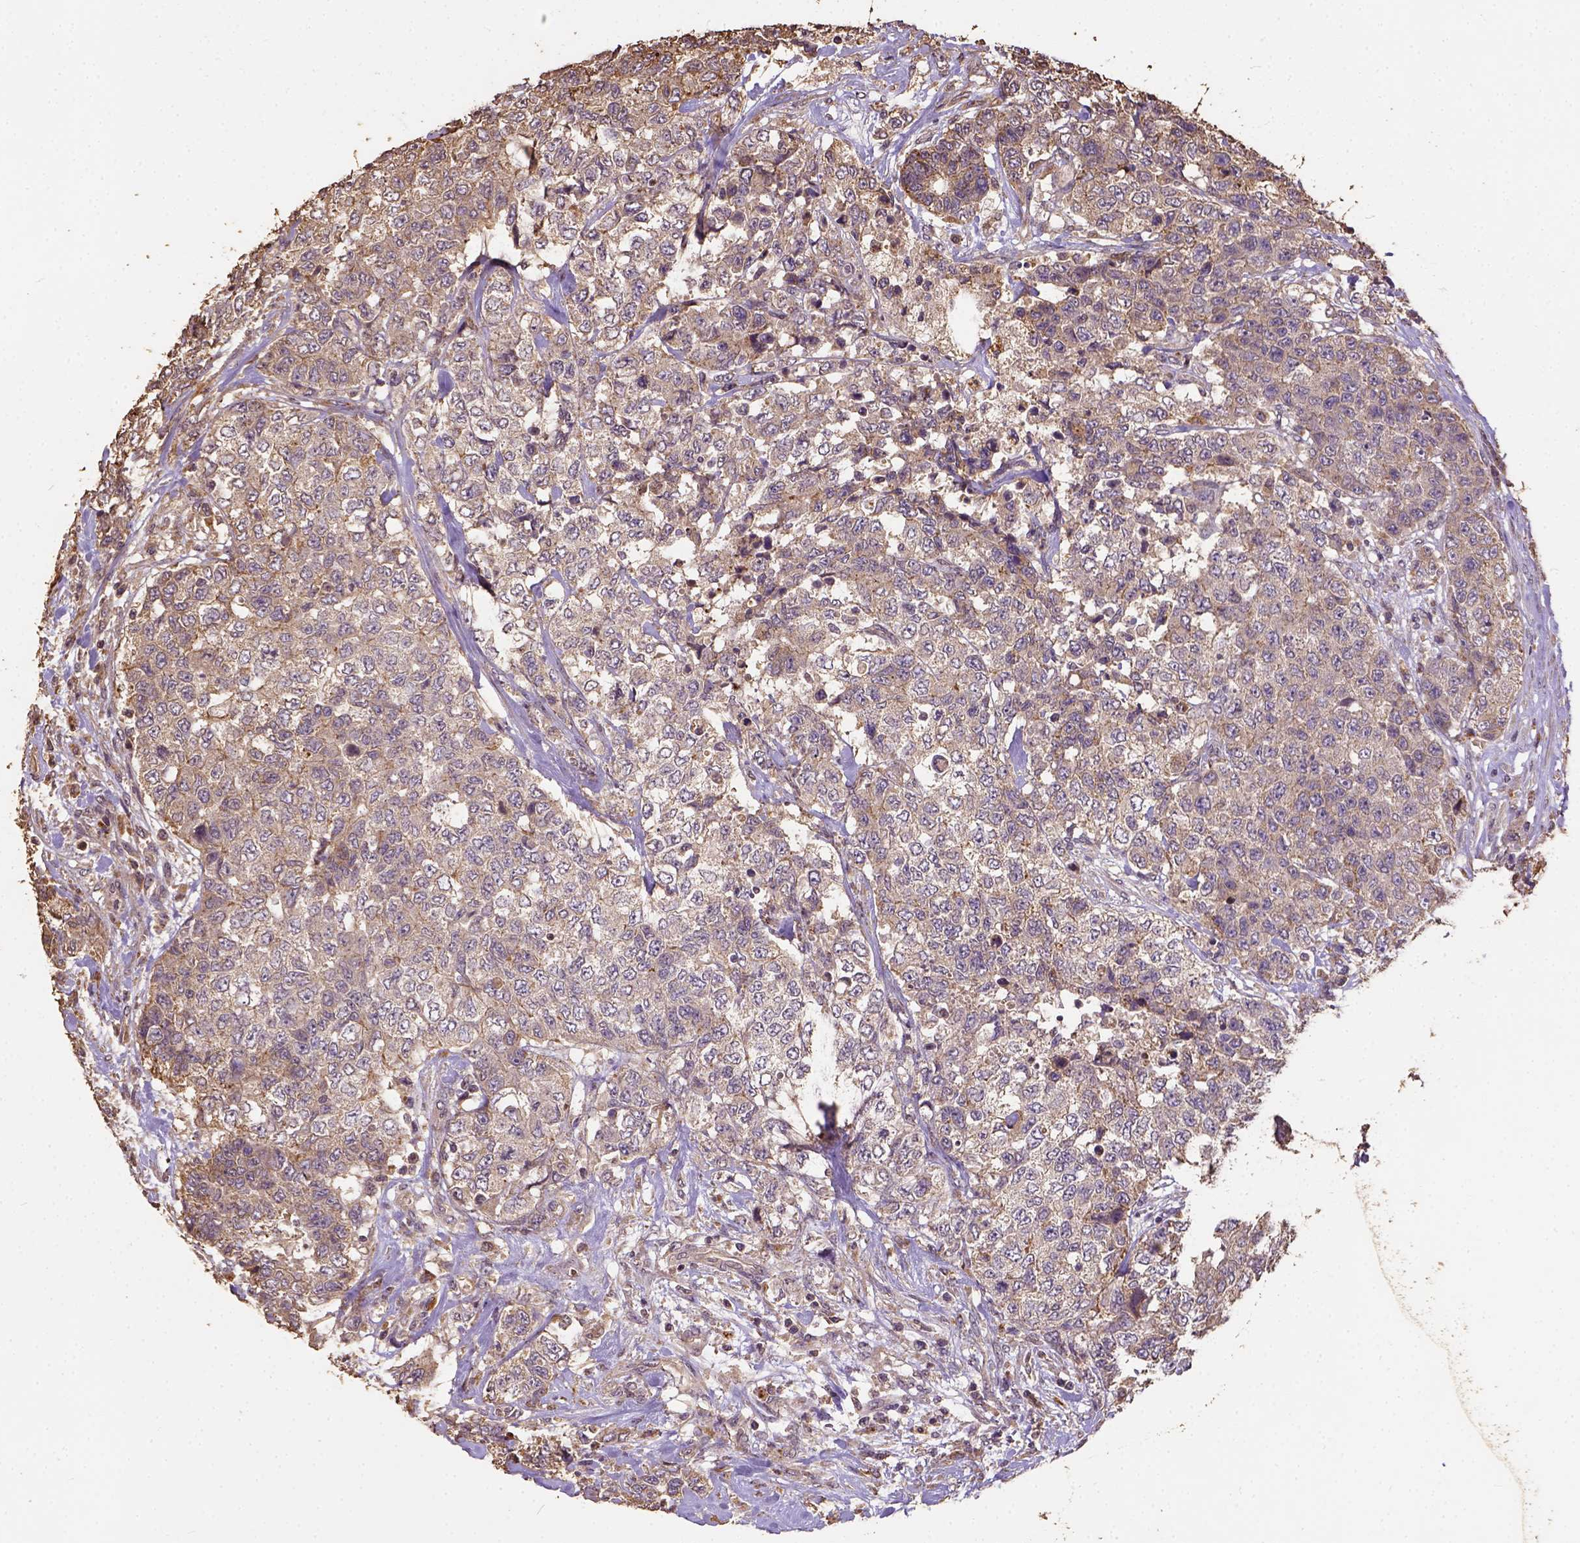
{"staining": {"intensity": "weak", "quantity": ">75%", "location": "cytoplasmic/membranous"}, "tissue": "urothelial cancer", "cell_type": "Tumor cells", "image_type": "cancer", "snomed": [{"axis": "morphology", "description": "Urothelial carcinoma, High grade"}, {"axis": "topography", "description": "Urinary bladder"}], "caption": "Human urothelial cancer stained with a protein marker reveals weak staining in tumor cells.", "gene": "ATP1B3", "patient": {"sex": "female", "age": 78}}